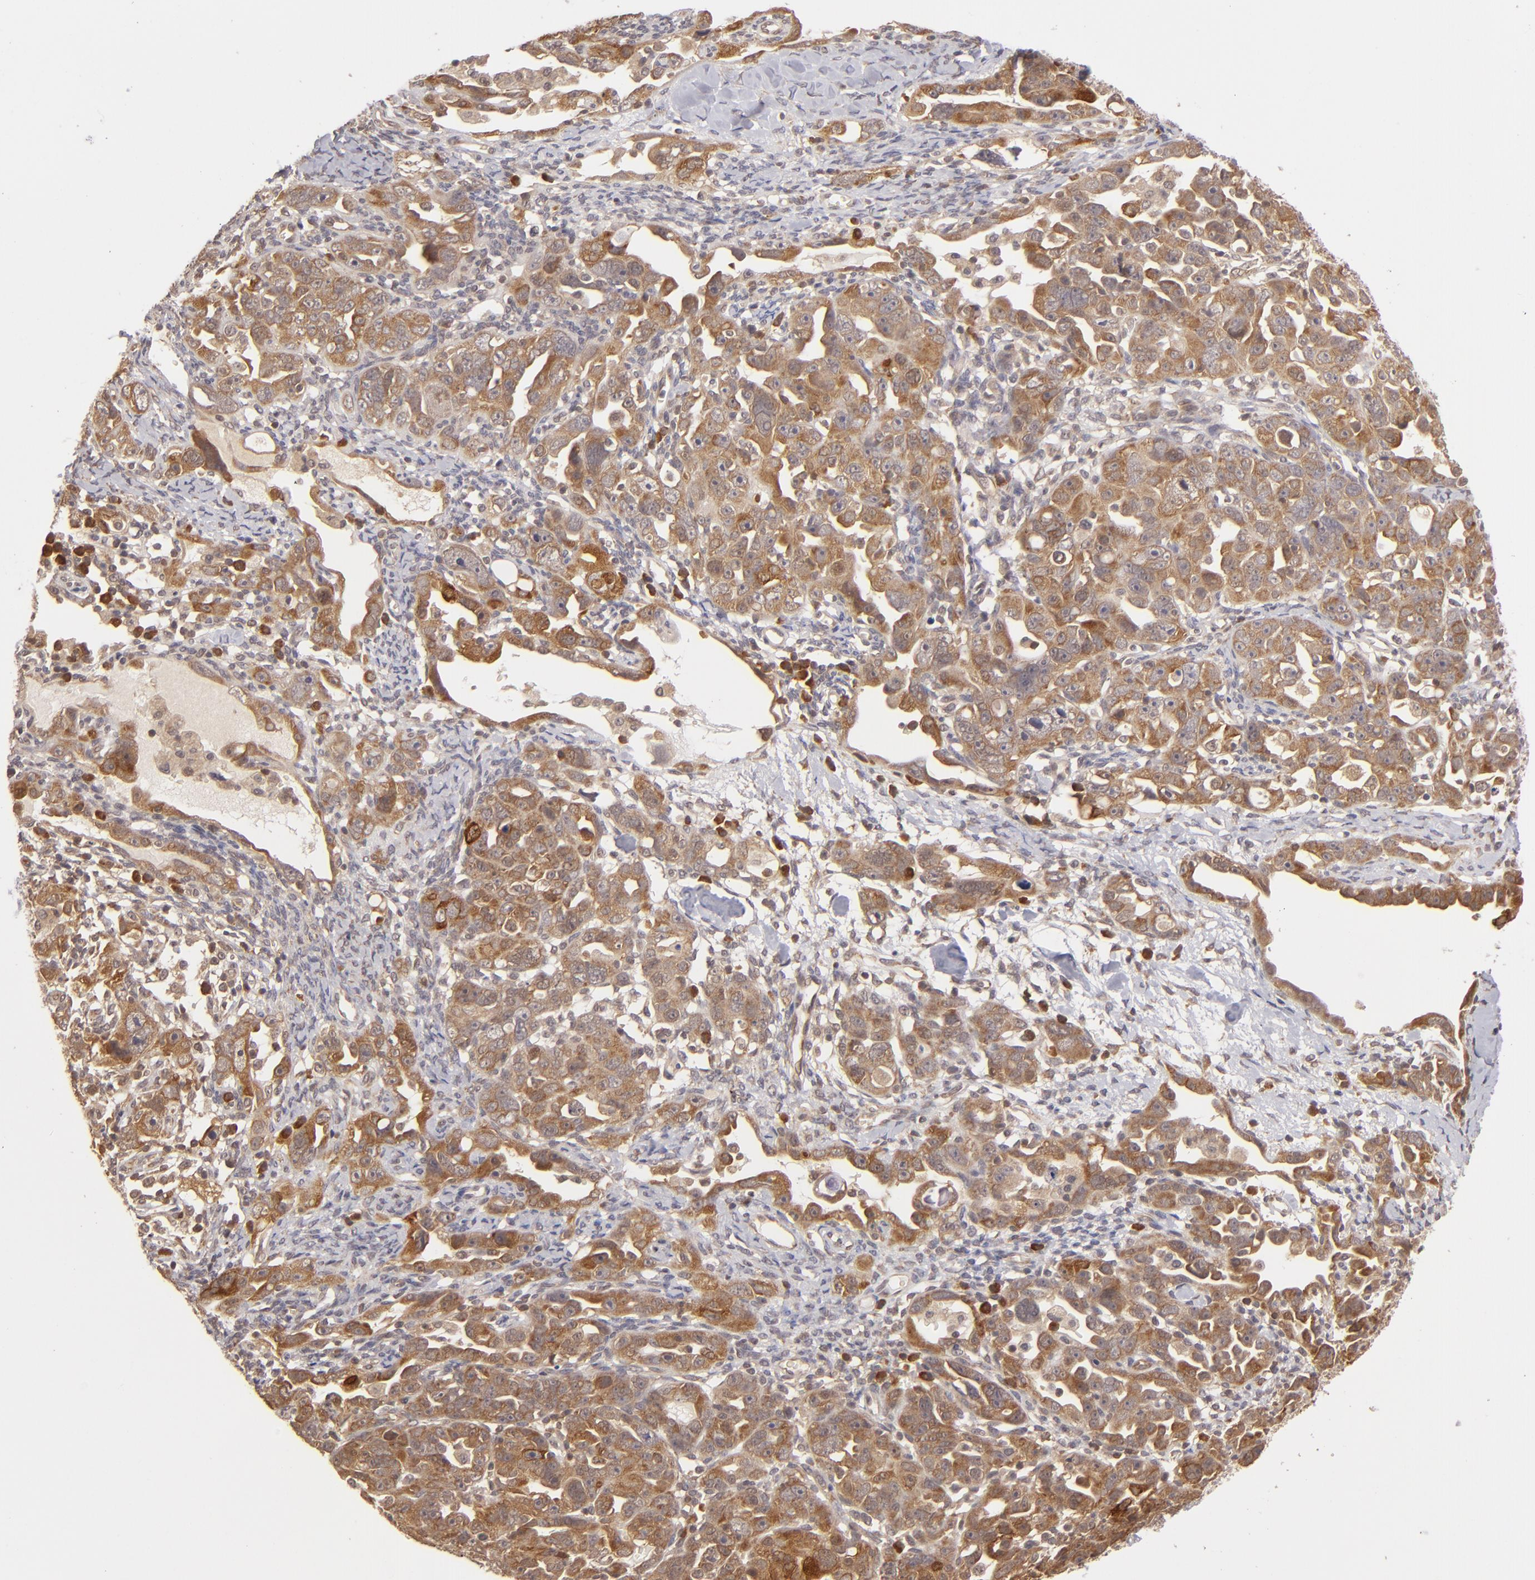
{"staining": {"intensity": "moderate", "quantity": ">75%", "location": "cytoplasmic/membranous"}, "tissue": "ovarian cancer", "cell_type": "Tumor cells", "image_type": "cancer", "snomed": [{"axis": "morphology", "description": "Cystadenocarcinoma, serous, NOS"}, {"axis": "topography", "description": "Ovary"}], "caption": "Immunohistochemical staining of serous cystadenocarcinoma (ovarian) reveals medium levels of moderate cytoplasmic/membranous expression in approximately >75% of tumor cells.", "gene": "MAPK3", "patient": {"sex": "female", "age": 66}}